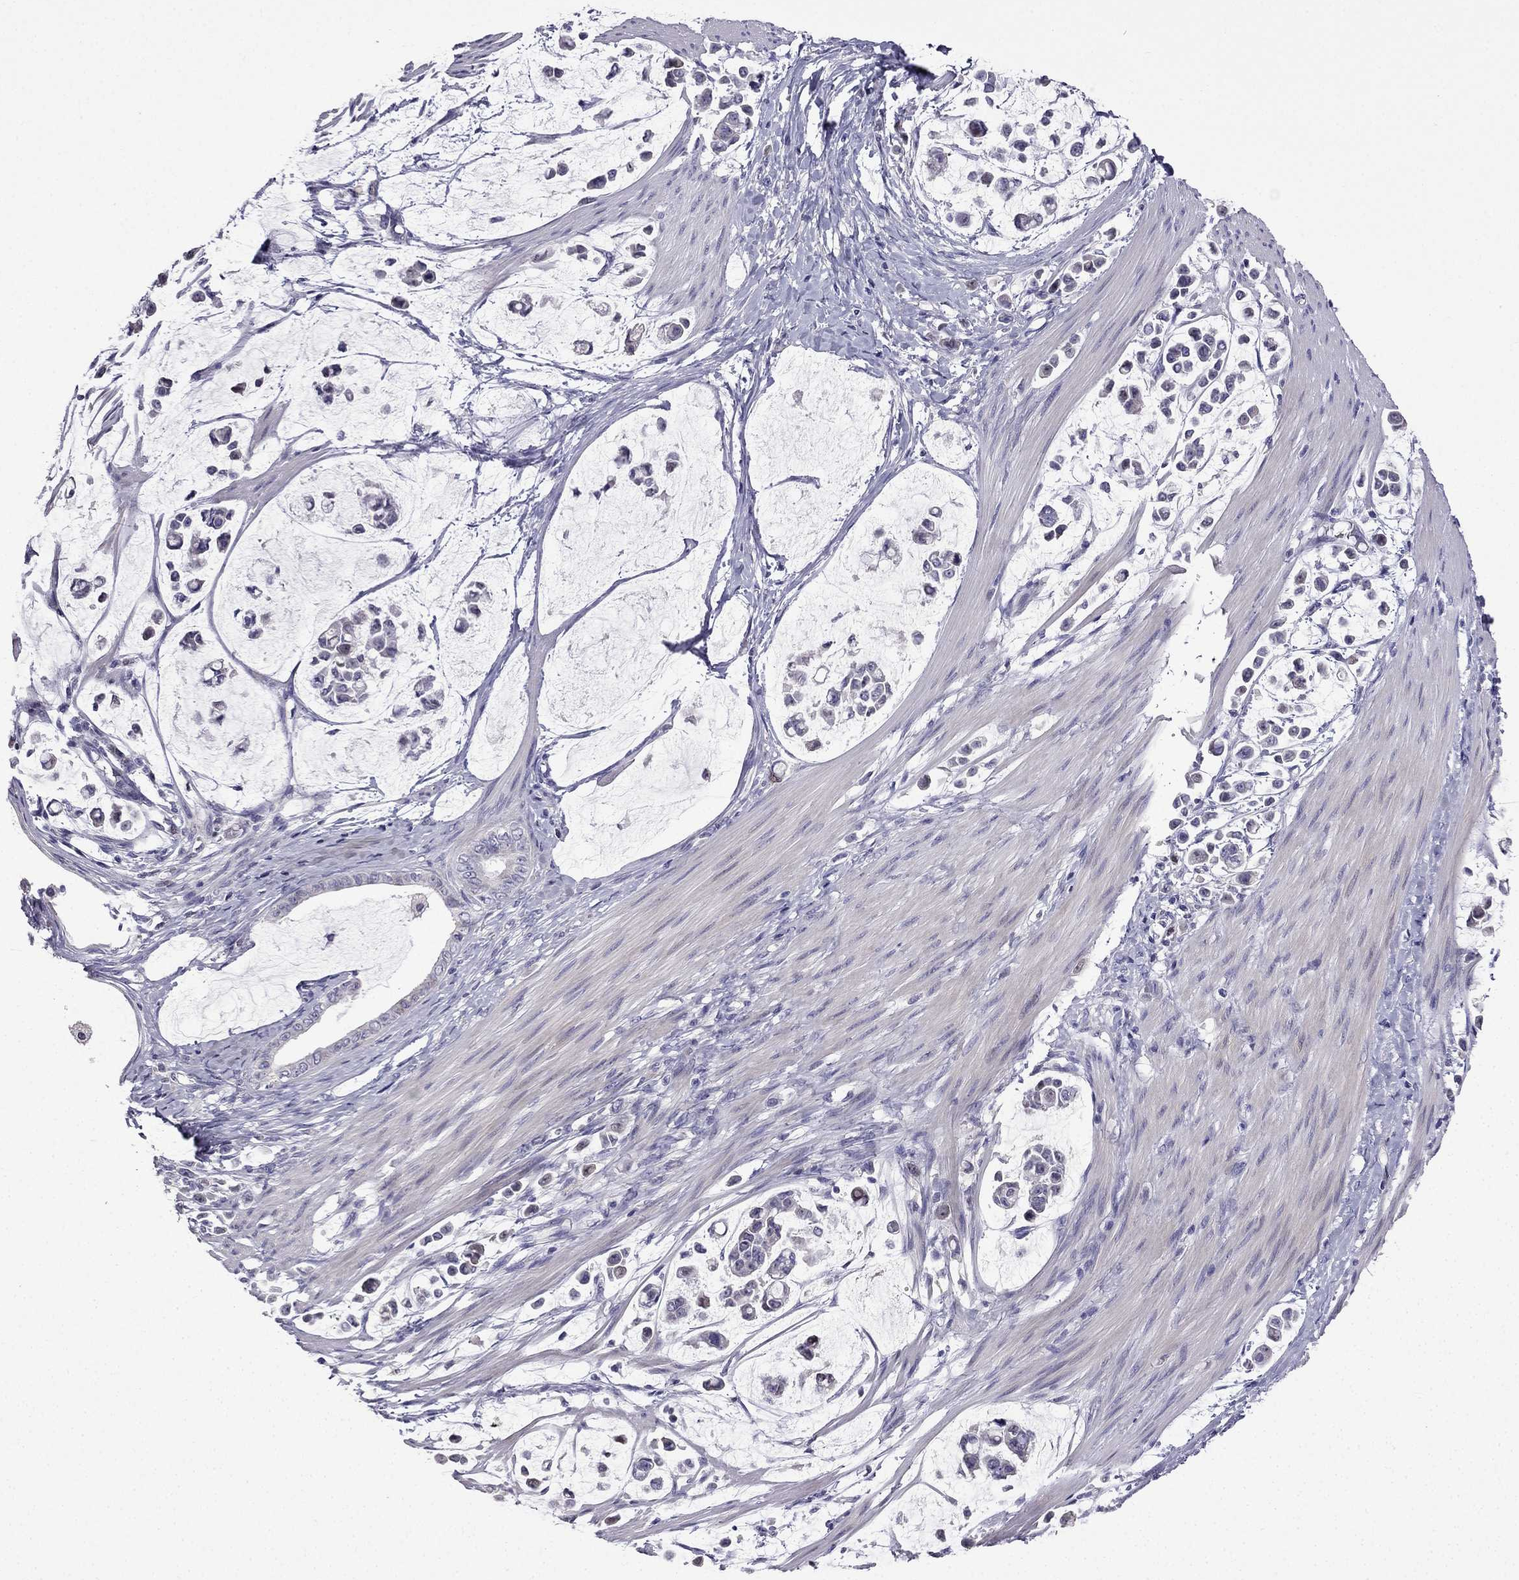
{"staining": {"intensity": "negative", "quantity": "none", "location": "none"}, "tissue": "stomach cancer", "cell_type": "Tumor cells", "image_type": "cancer", "snomed": [{"axis": "morphology", "description": "Adenocarcinoma, NOS"}, {"axis": "topography", "description": "Stomach"}], "caption": "High power microscopy histopathology image of an IHC image of stomach cancer (adenocarcinoma), revealing no significant expression in tumor cells.", "gene": "UHRF1", "patient": {"sex": "male", "age": 82}}